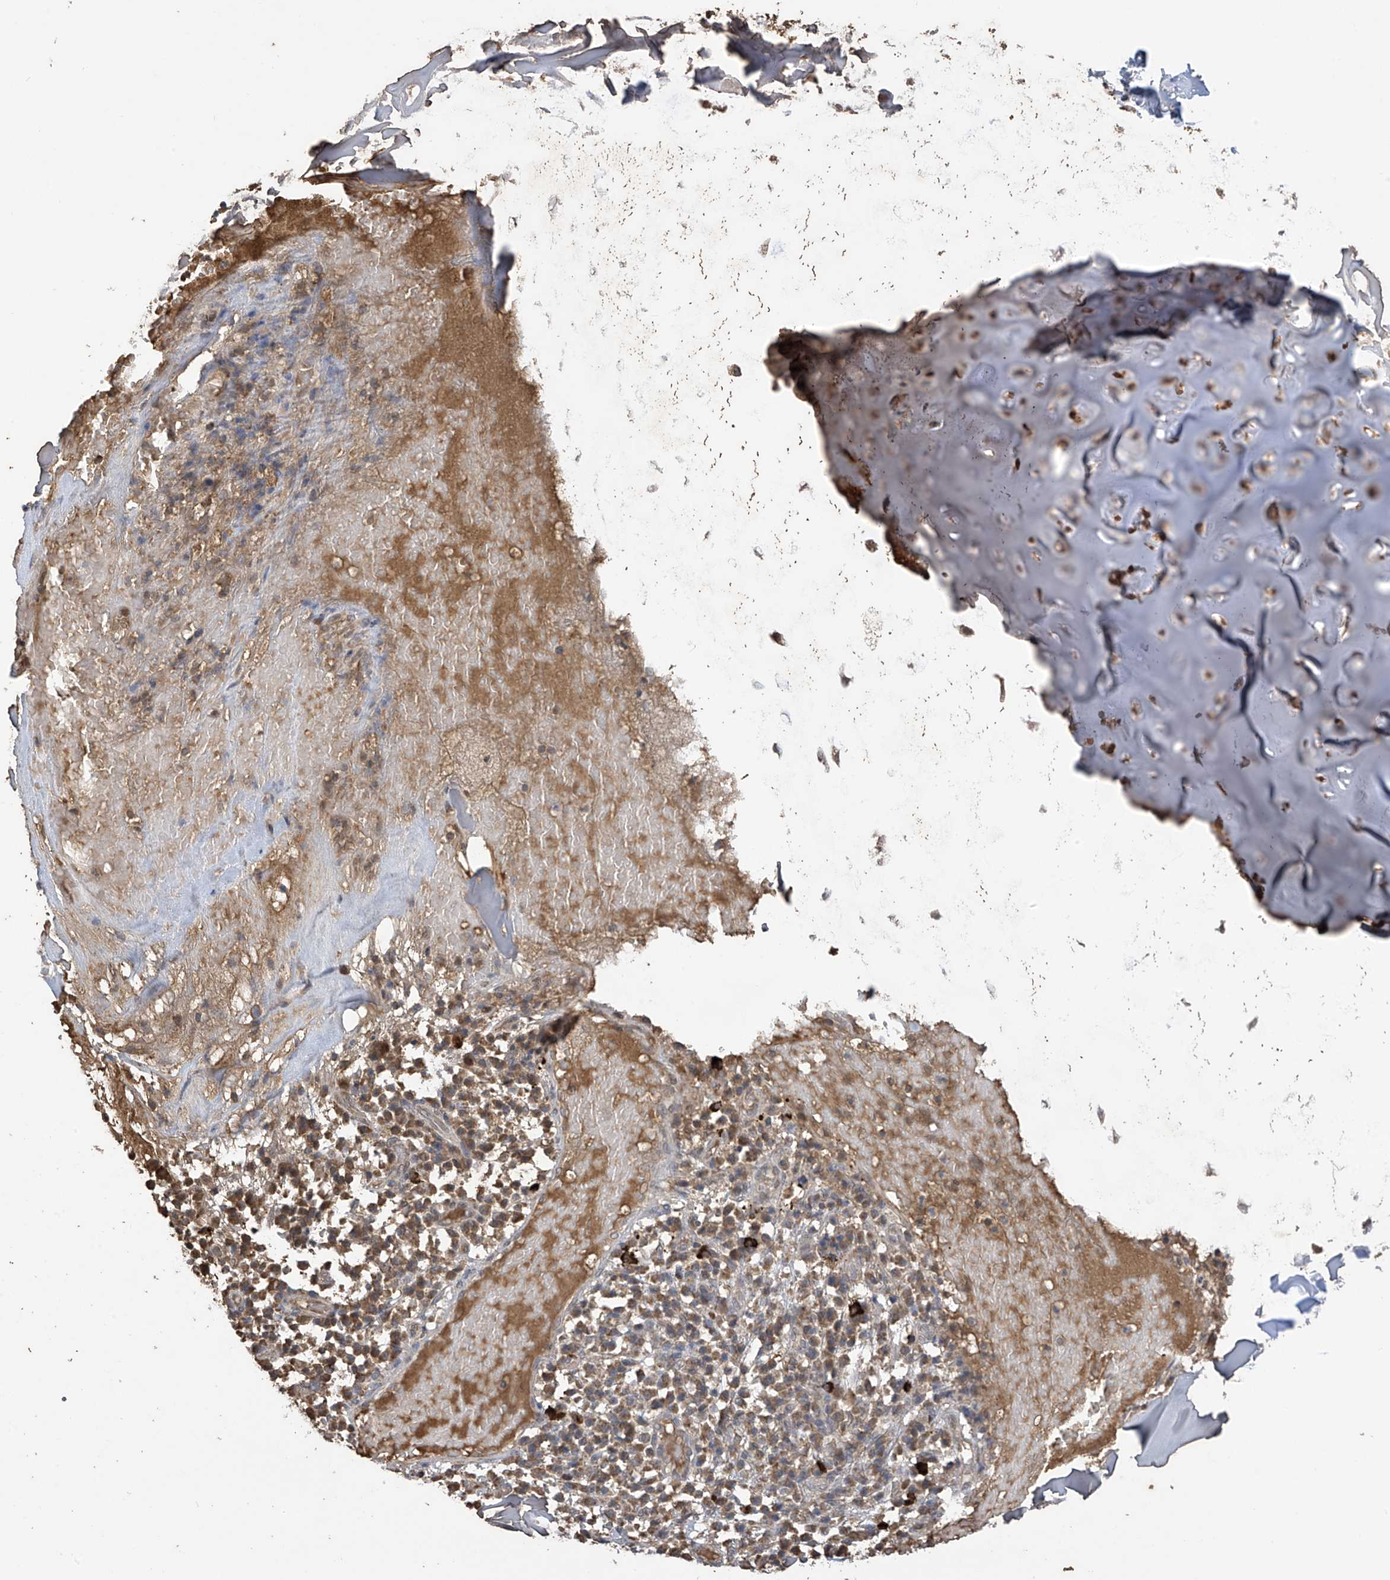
{"staining": {"intensity": "negative", "quantity": "none", "location": "none"}, "tissue": "adipose tissue", "cell_type": "Adipocytes", "image_type": "normal", "snomed": [{"axis": "morphology", "description": "Normal tissue, NOS"}, {"axis": "morphology", "description": "Basal cell carcinoma"}, {"axis": "topography", "description": "Cartilage tissue"}, {"axis": "topography", "description": "Nasopharynx"}, {"axis": "topography", "description": "Oral tissue"}], "caption": "This is an immunohistochemistry histopathology image of benign human adipose tissue. There is no positivity in adipocytes.", "gene": "PNPT1", "patient": {"sex": "female", "age": 77}}